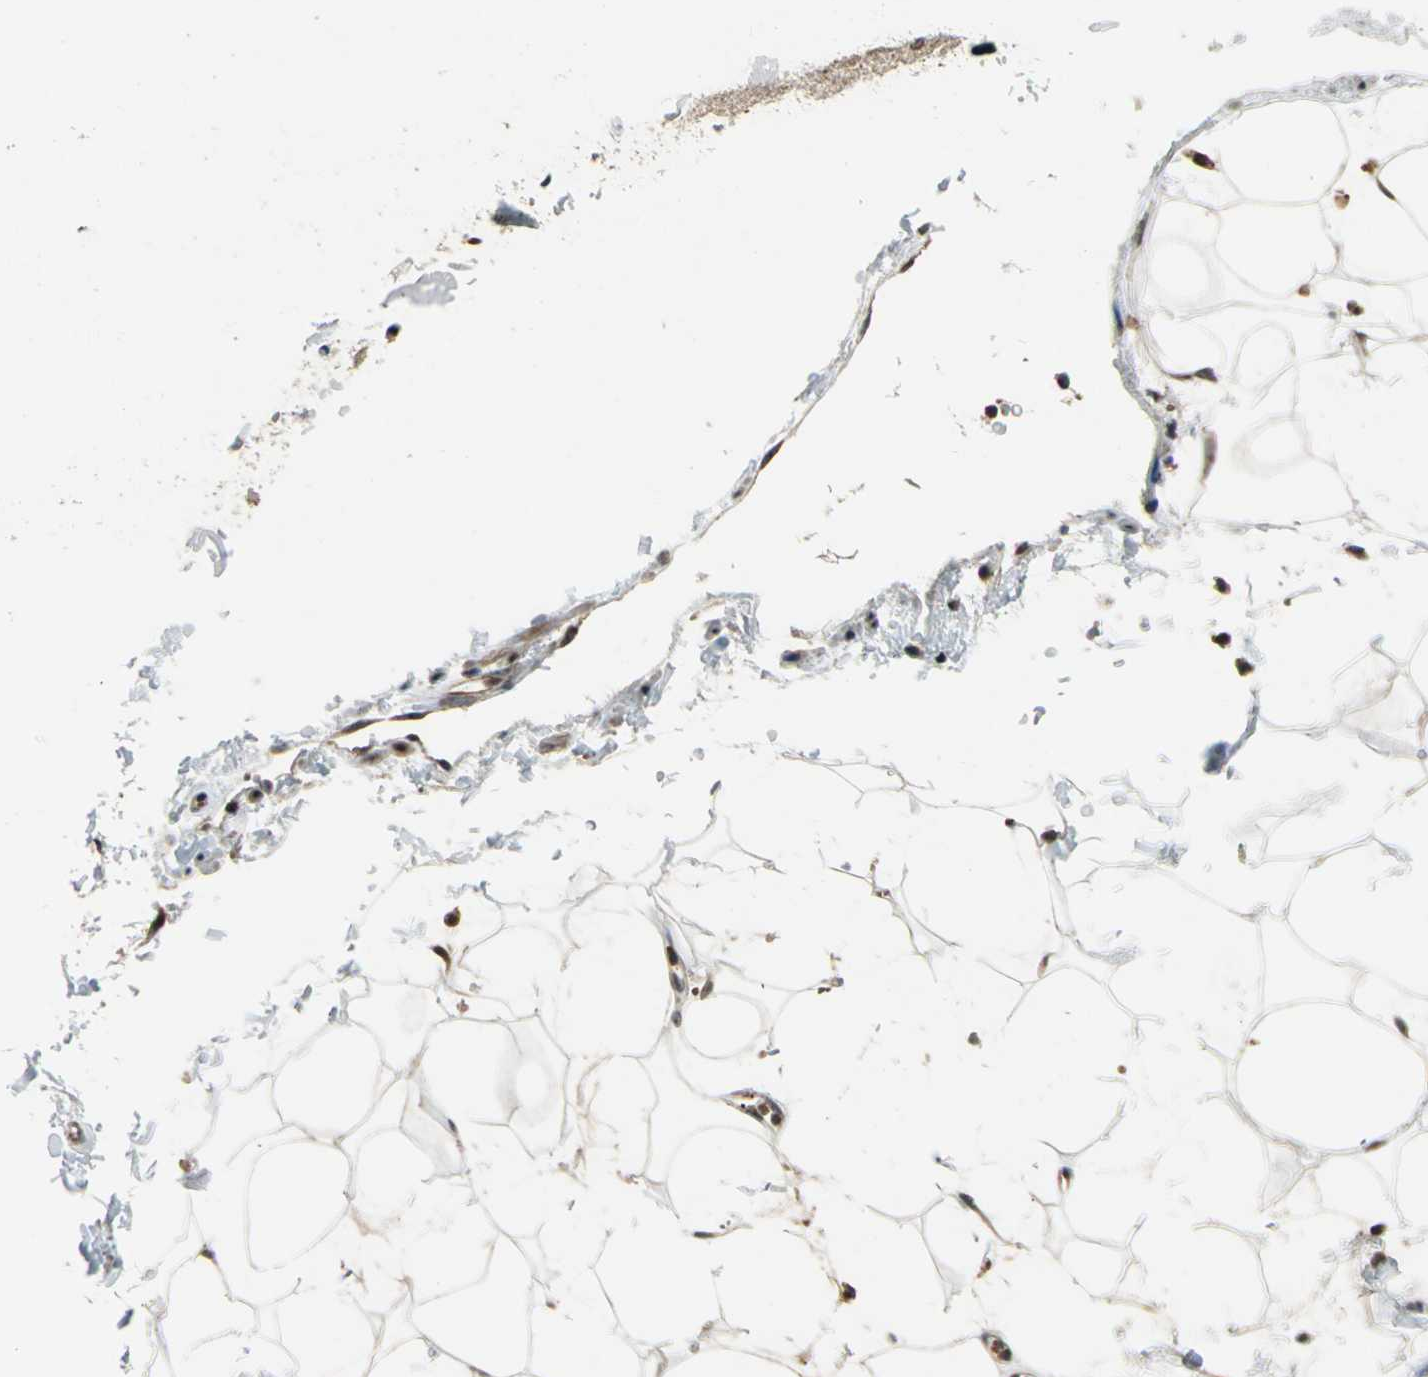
{"staining": {"intensity": "strong", "quantity": ">75%", "location": "cytoplasmic/membranous,nuclear"}, "tissue": "adipose tissue", "cell_type": "Adipocytes", "image_type": "normal", "snomed": [{"axis": "morphology", "description": "Normal tissue, NOS"}, {"axis": "topography", "description": "Soft tissue"}], "caption": "The immunohistochemical stain shows strong cytoplasmic/membranous,nuclear staining in adipocytes of normal adipose tissue. Immunohistochemistry (ihc) stains the protein in brown and the nuclei are stained blue.", "gene": "AATF", "patient": {"sex": "male", "age": 72}}